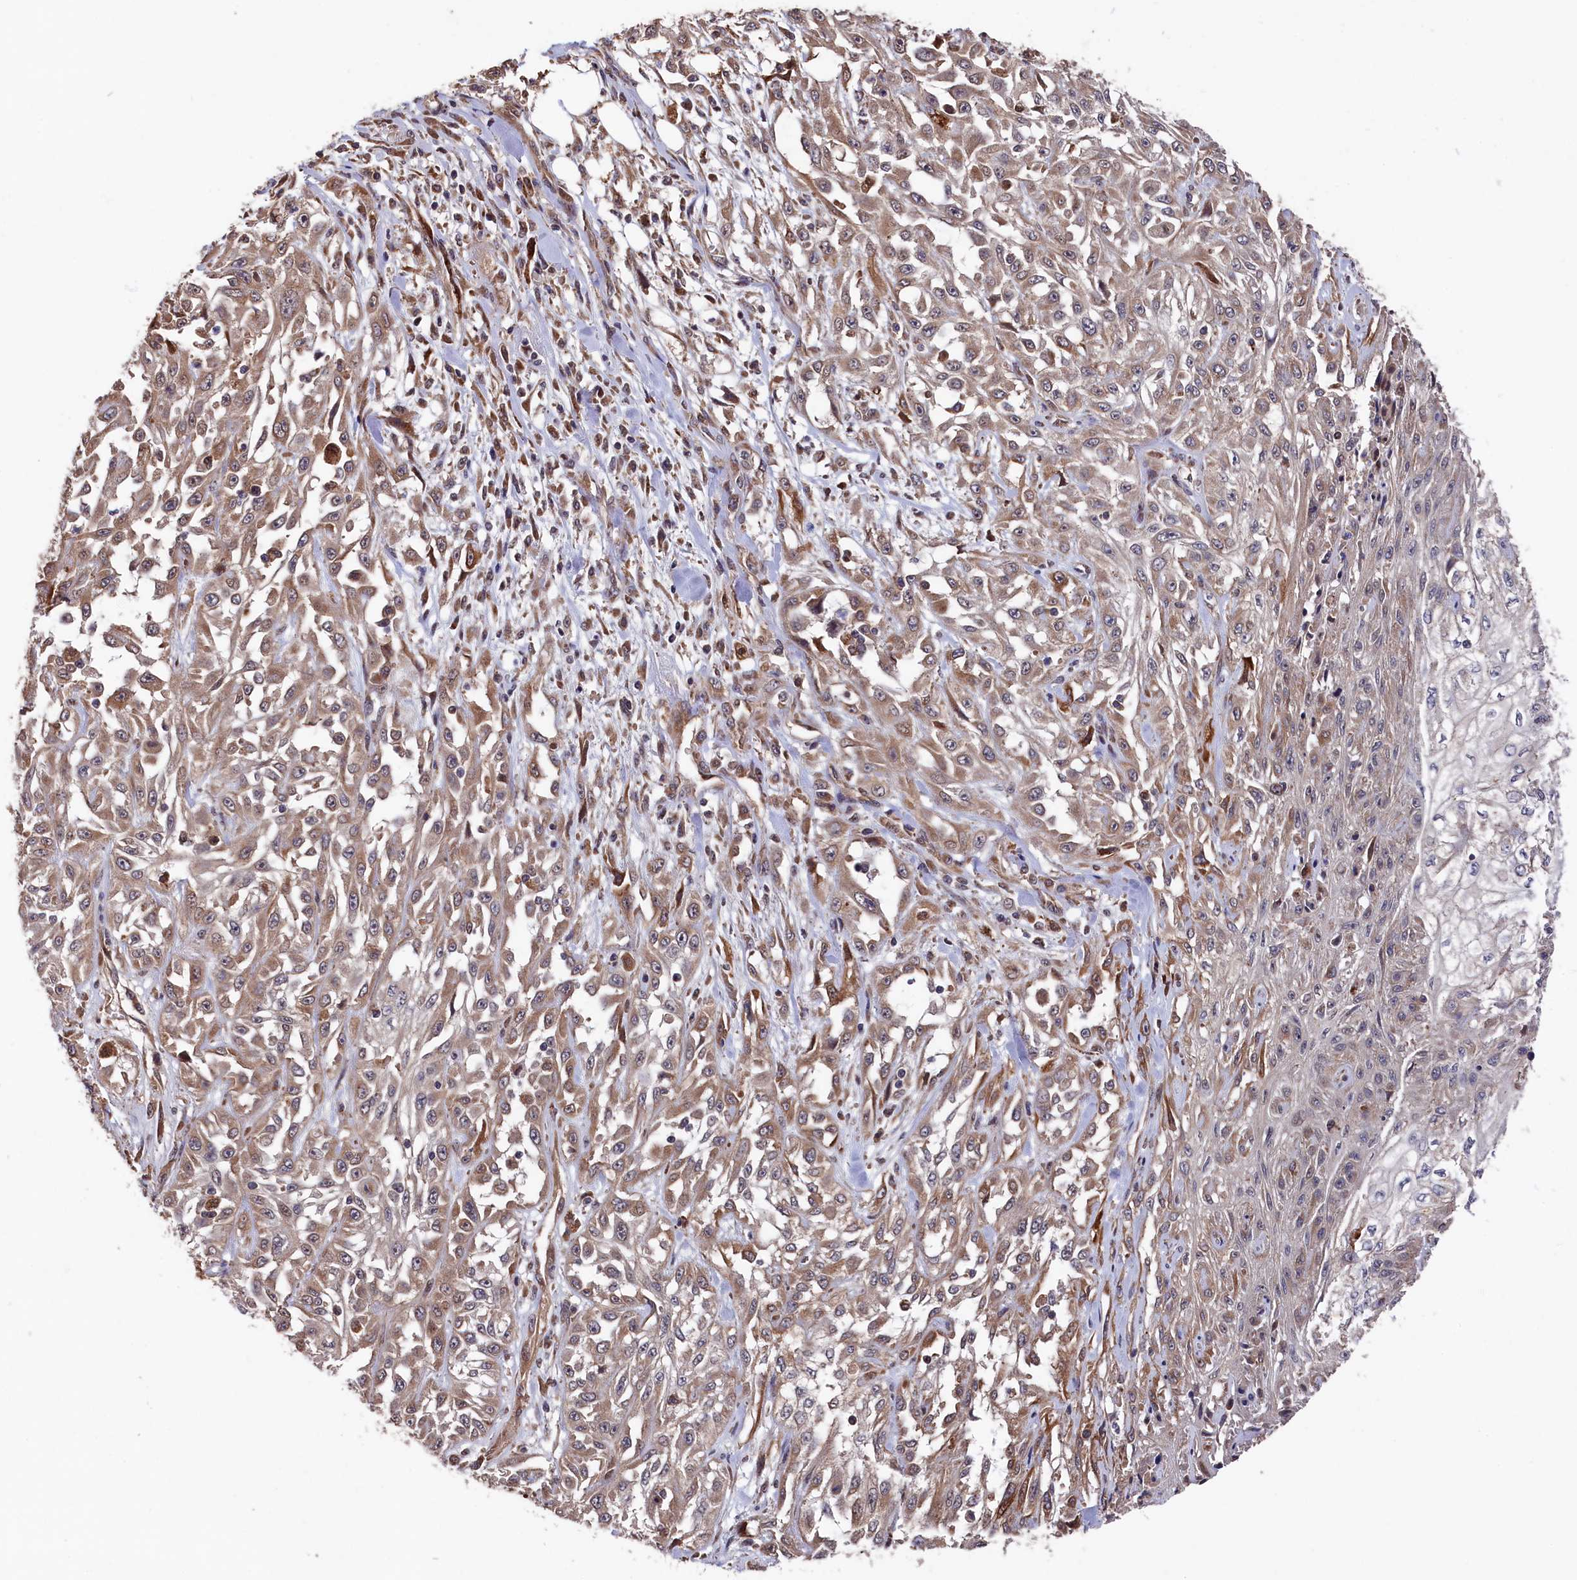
{"staining": {"intensity": "weak", "quantity": "25%-75%", "location": "cytoplasmic/membranous"}, "tissue": "skin cancer", "cell_type": "Tumor cells", "image_type": "cancer", "snomed": [{"axis": "morphology", "description": "Squamous cell carcinoma, NOS"}, {"axis": "morphology", "description": "Squamous cell carcinoma, metastatic, NOS"}, {"axis": "topography", "description": "Skin"}, {"axis": "topography", "description": "Lymph node"}], "caption": "Skin cancer tissue demonstrates weak cytoplasmic/membranous staining in approximately 25%-75% of tumor cells, visualized by immunohistochemistry.", "gene": "SLC12A4", "patient": {"sex": "male", "age": 75}}